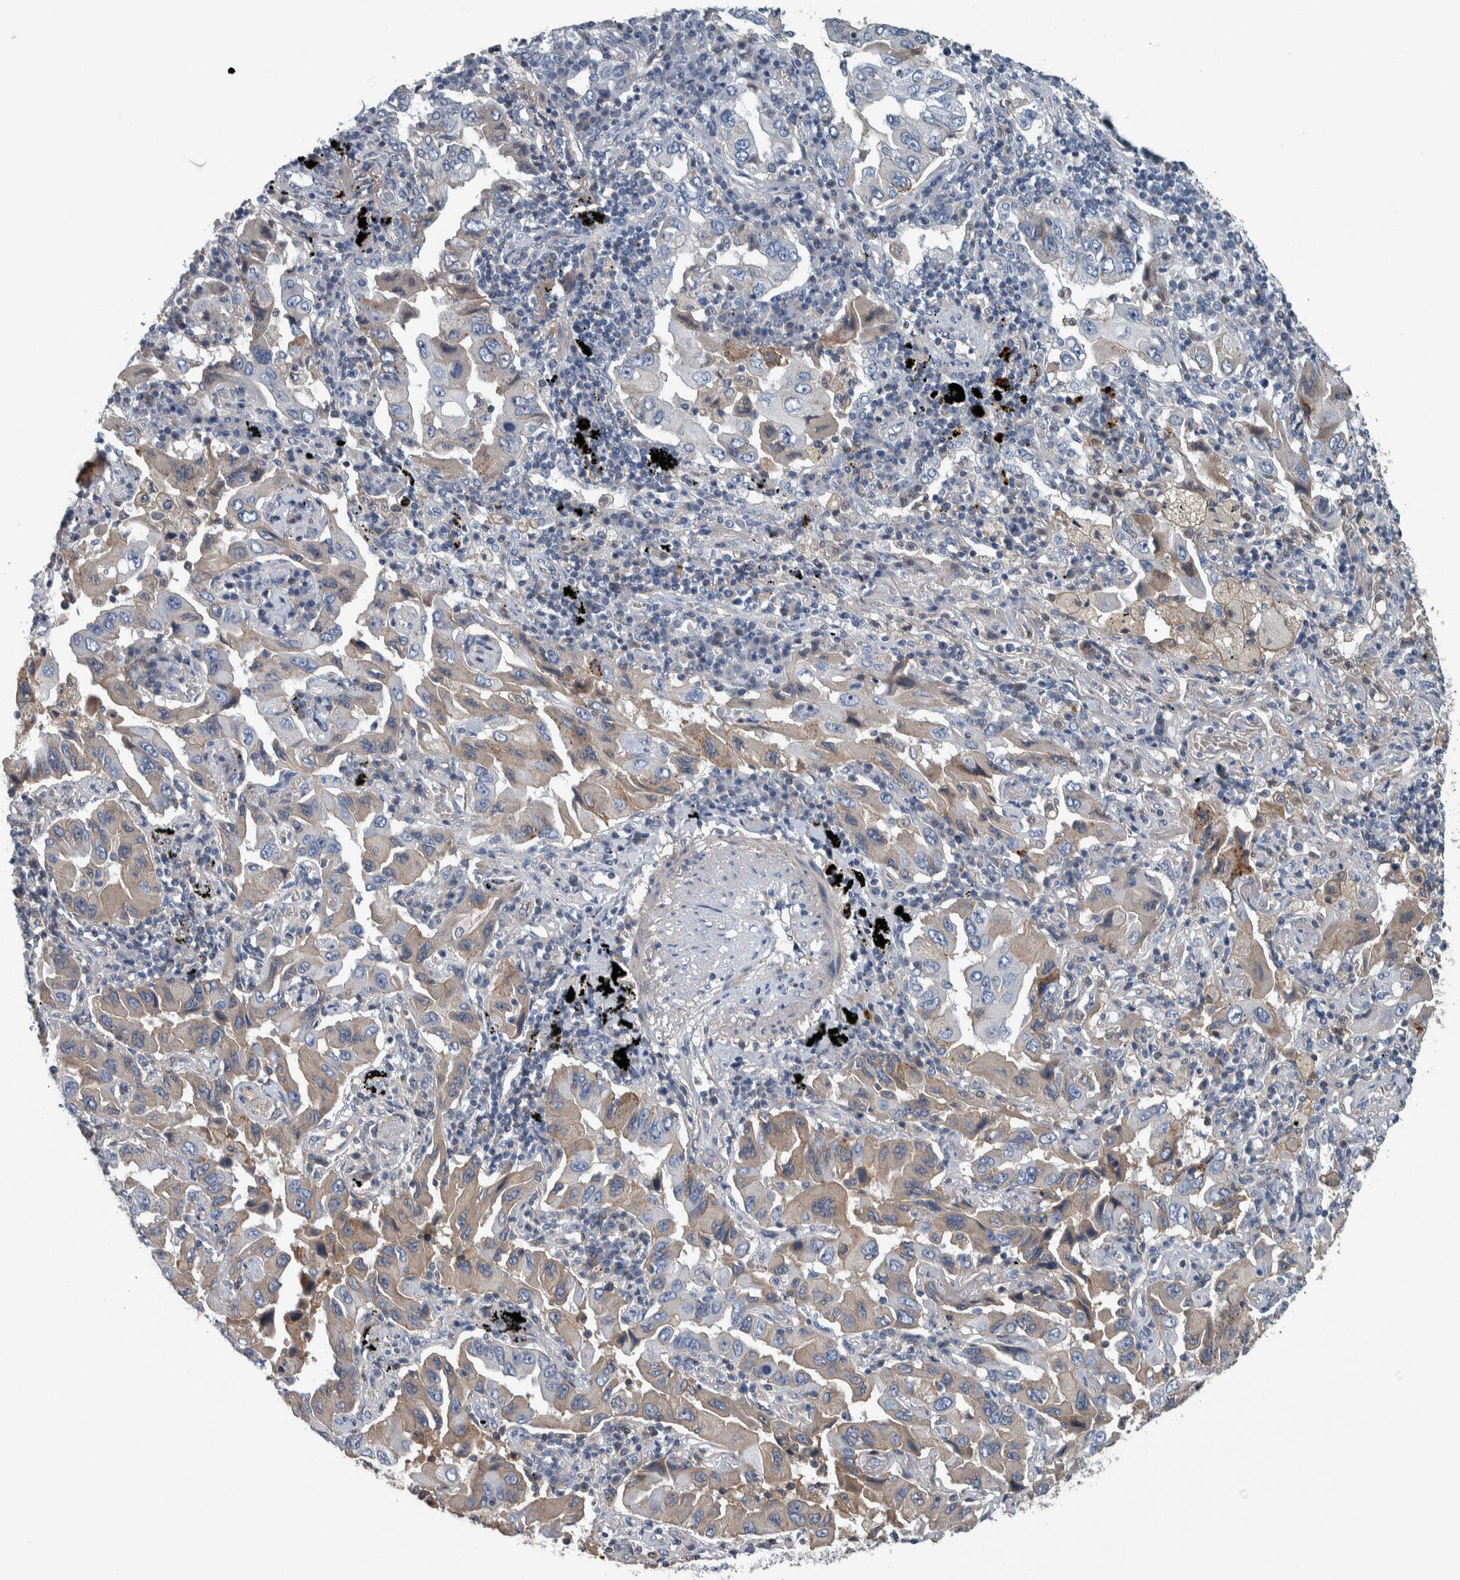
{"staining": {"intensity": "weak", "quantity": "25%-75%", "location": "cytoplasmic/membranous"}, "tissue": "lung cancer", "cell_type": "Tumor cells", "image_type": "cancer", "snomed": [{"axis": "morphology", "description": "Adenocarcinoma, NOS"}, {"axis": "topography", "description": "Lung"}], "caption": "Immunohistochemical staining of lung cancer (adenocarcinoma) shows weak cytoplasmic/membranous protein expression in about 25%-75% of tumor cells. The protein is stained brown, and the nuclei are stained in blue (DAB IHC with brightfield microscopy, high magnification).", "gene": "SERPINC1", "patient": {"sex": "female", "age": 65}}